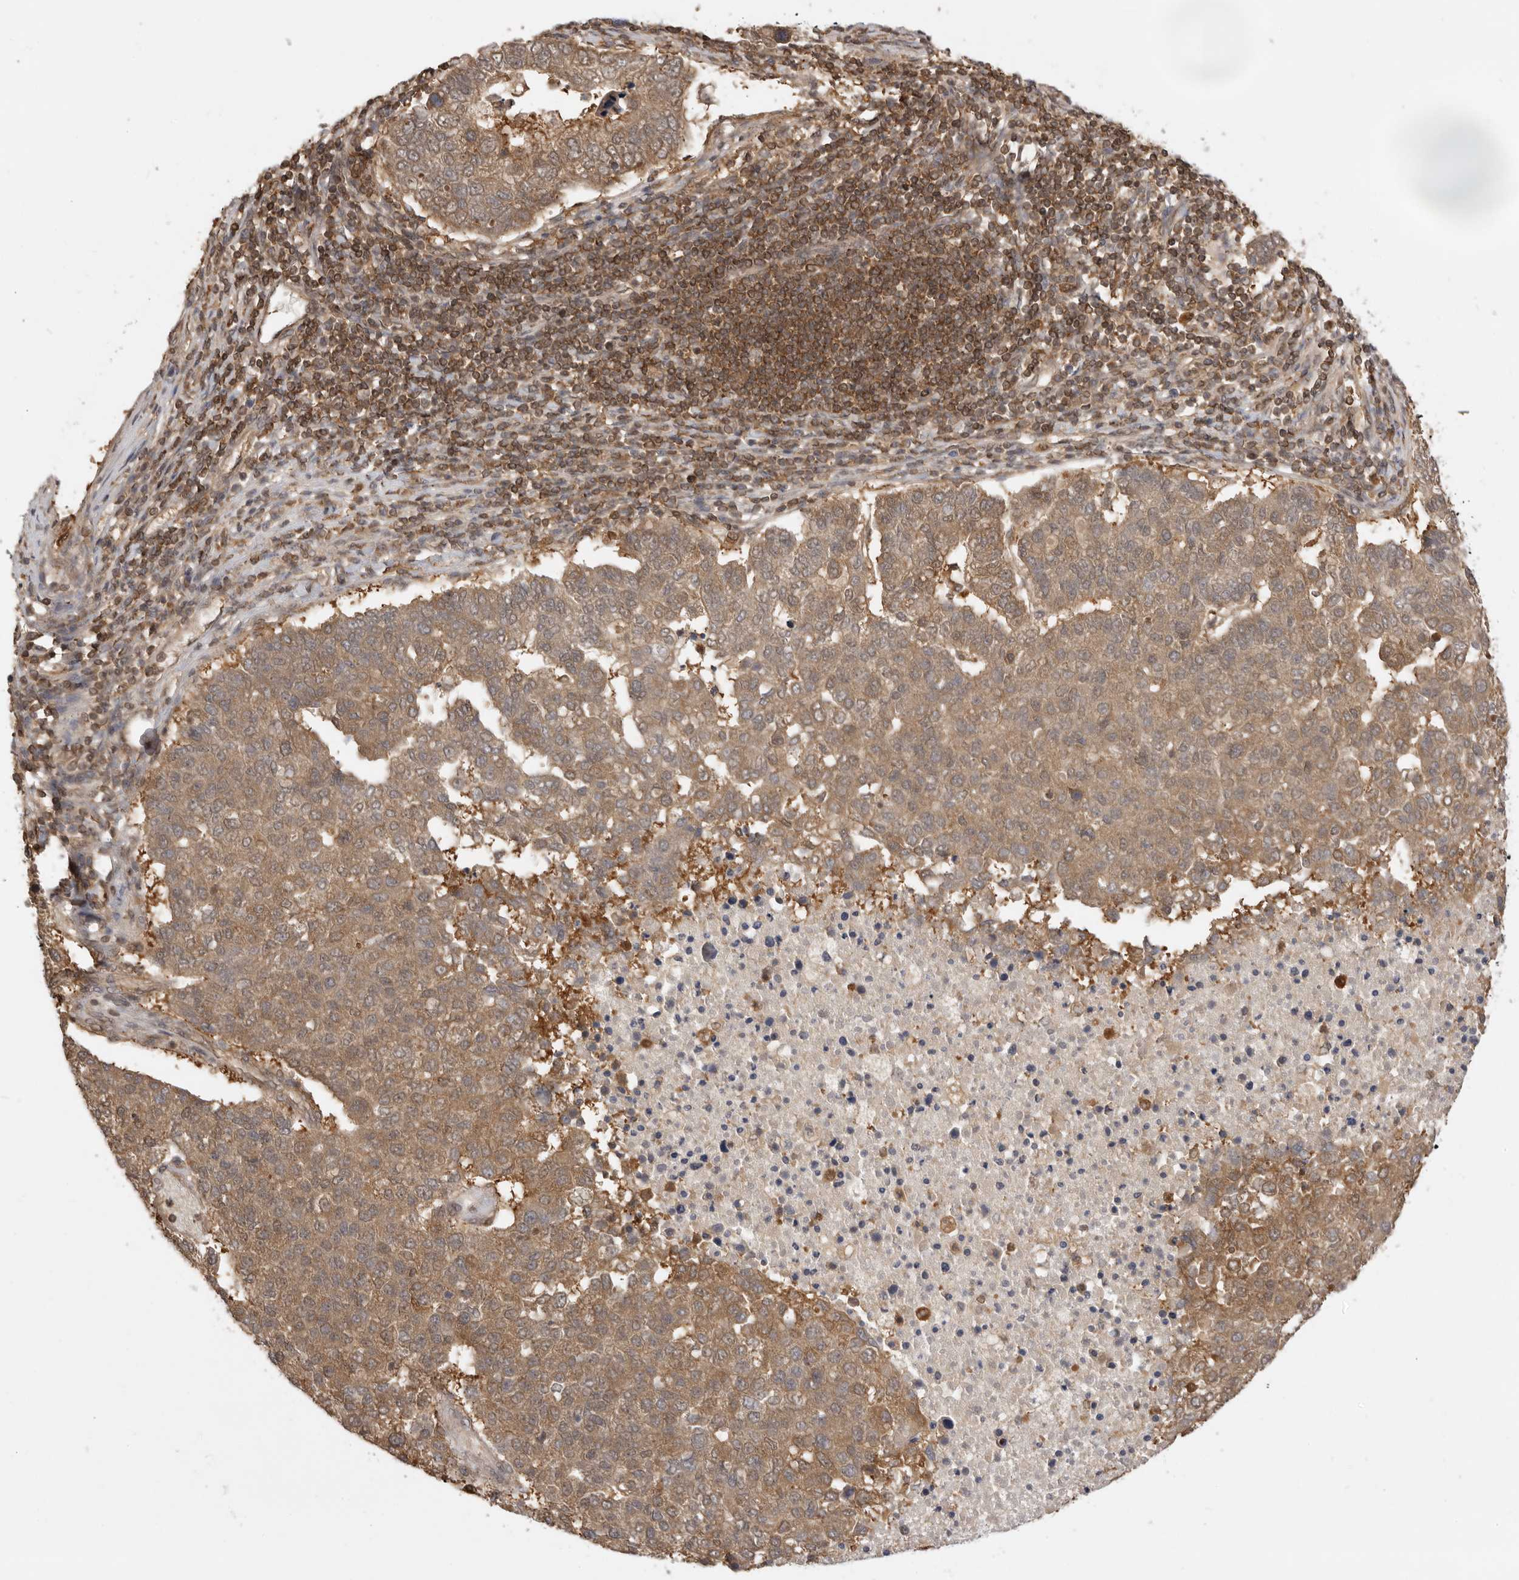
{"staining": {"intensity": "moderate", "quantity": ">75%", "location": "cytoplasmic/membranous"}, "tissue": "pancreatic cancer", "cell_type": "Tumor cells", "image_type": "cancer", "snomed": [{"axis": "morphology", "description": "Adenocarcinoma, NOS"}, {"axis": "topography", "description": "Pancreas"}], "caption": "Brown immunohistochemical staining in pancreatic cancer (adenocarcinoma) displays moderate cytoplasmic/membranous expression in approximately >75% of tumor cells. (DAB IHC, brown staining for protein, blue staining for nuclei).", "gene": "ADPRS", "patient": {"sex": "female", "age": 61}}